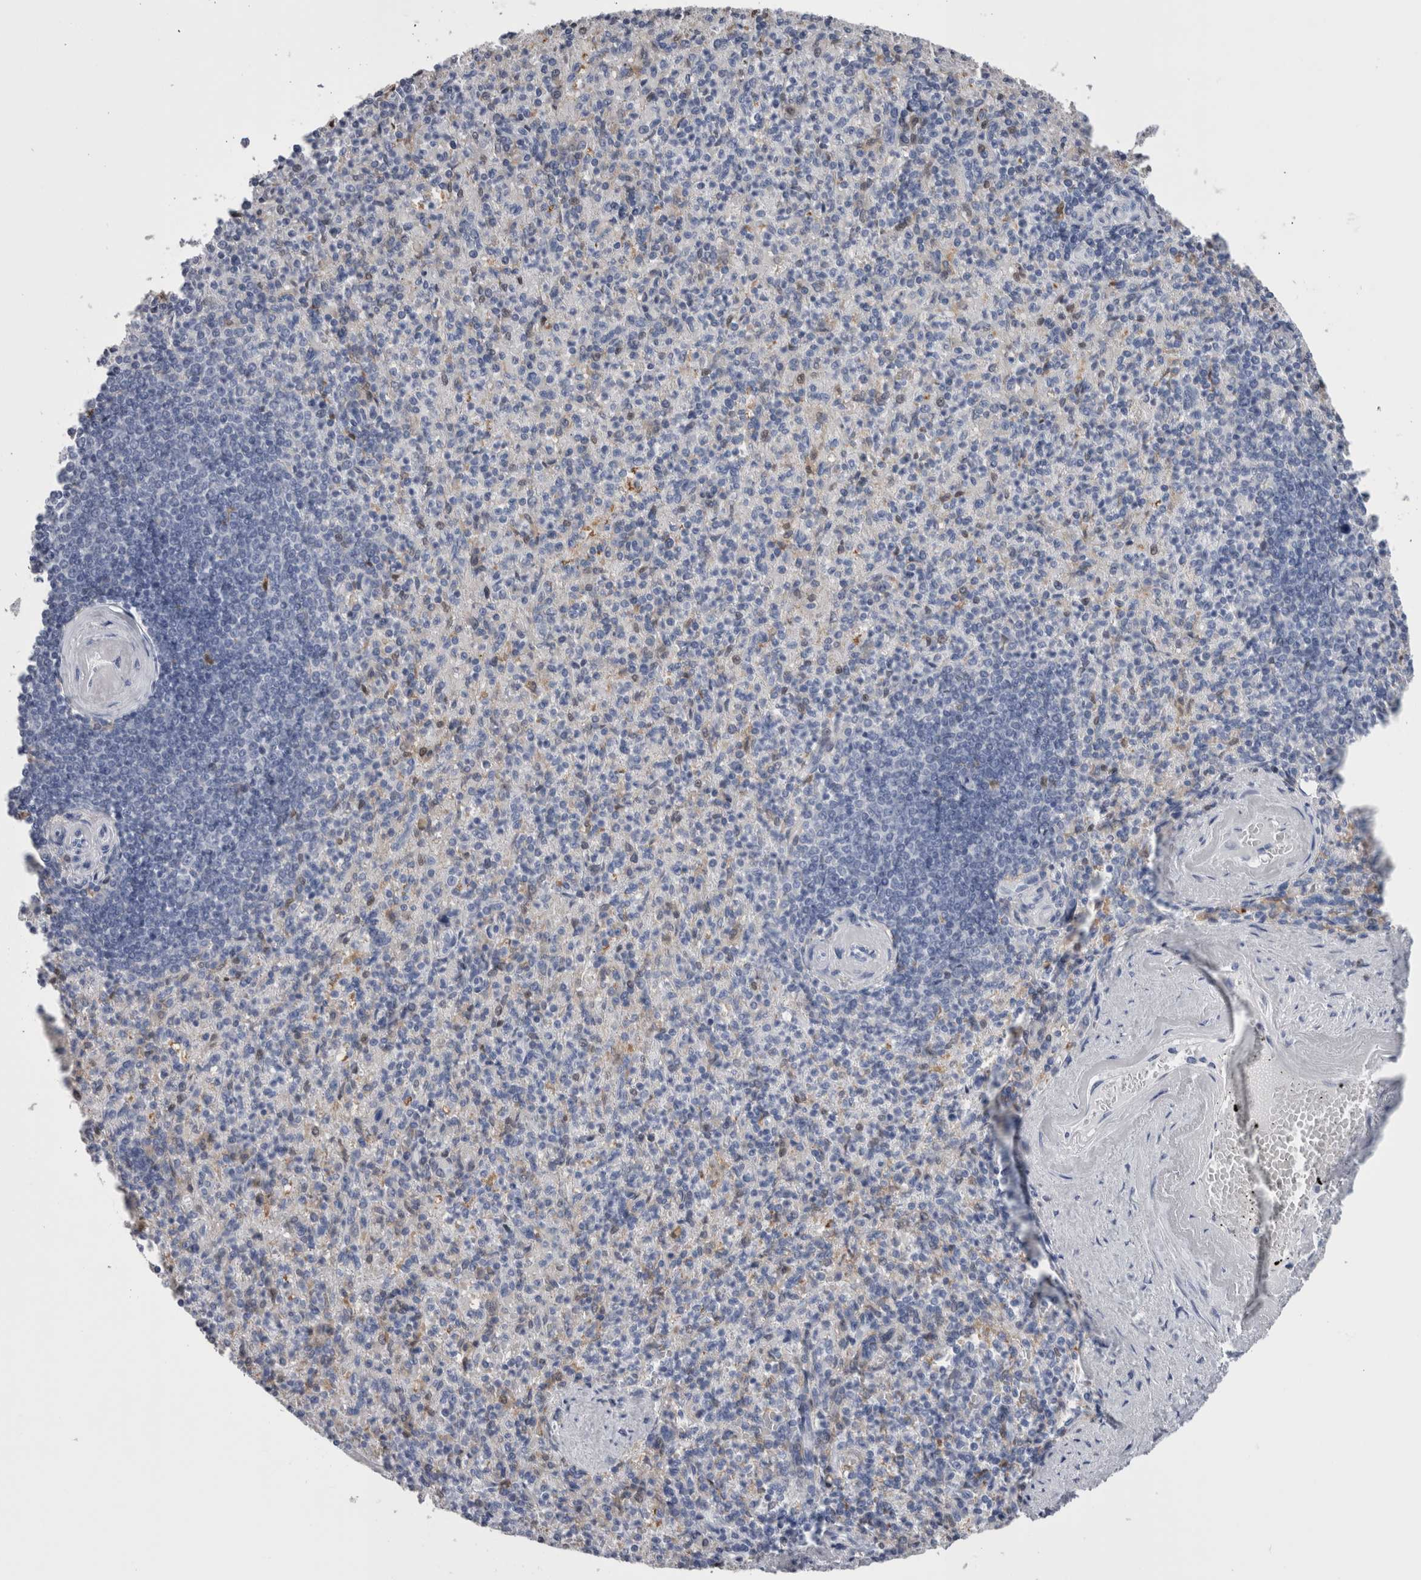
{"staining": {"intensity": "negative", "quantity": "none", "location": "none"}, "tissue": "spleen", "cell_type": "Cells in red pulp", "image_type": "normal", "snomed": [{"axis": "morphology", "description": "Normal tissue, NOS"}, {"axis": "topography", "description": "Spleen"}], "caption": "DAB immunohistochemical staining of normal human spleen shows no significant positivity in cells in red pulp. (DAB (3,3'-diaminobenzidine) immunohistochemistry visualized using brightfield microscopy, high magnification).", "gene": "CA8", "patient": {"sex": "female", "age": 74}}